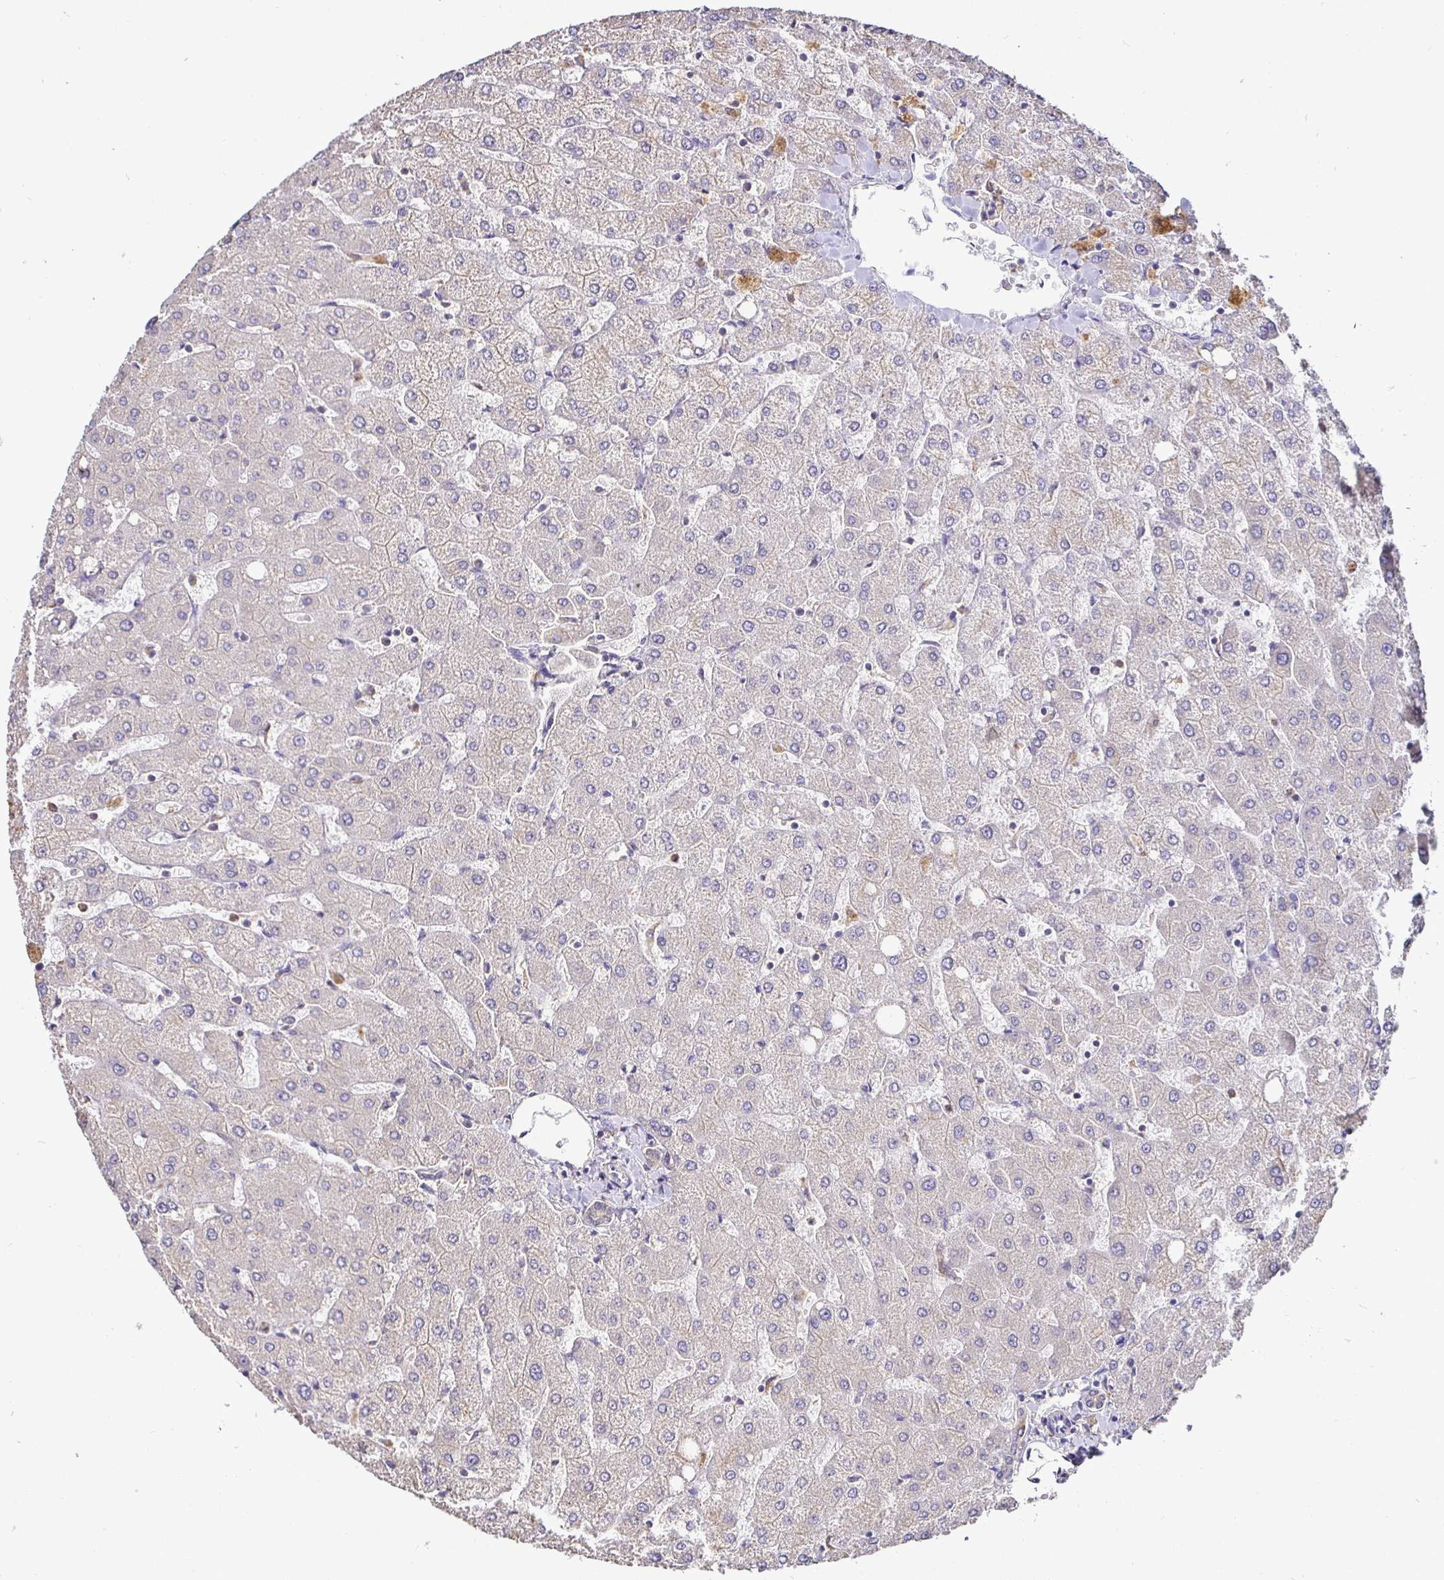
{"staining": {"intensity": "negative", "quantity": "none", "location": "none"}, "tissue": "liver", "cell_type": "Cholangiocytes", "image_type": "normal", "snomed": [{"axis": "morphology", "description": "Normal tissue, NOS"}, {"axis": "topography", "description": "Liver"}], "caption": "This is a photomicrograph of IHC staining of benign liver, which shows no expression in cholangiocytes. (DAB (3,3'-diaminobenzidine) immunohistochemistry visualized using brightfield microscopy, high magnification).", "gene": "MAPK8IP3", "patient": {"sex": "female", "age": 54}}